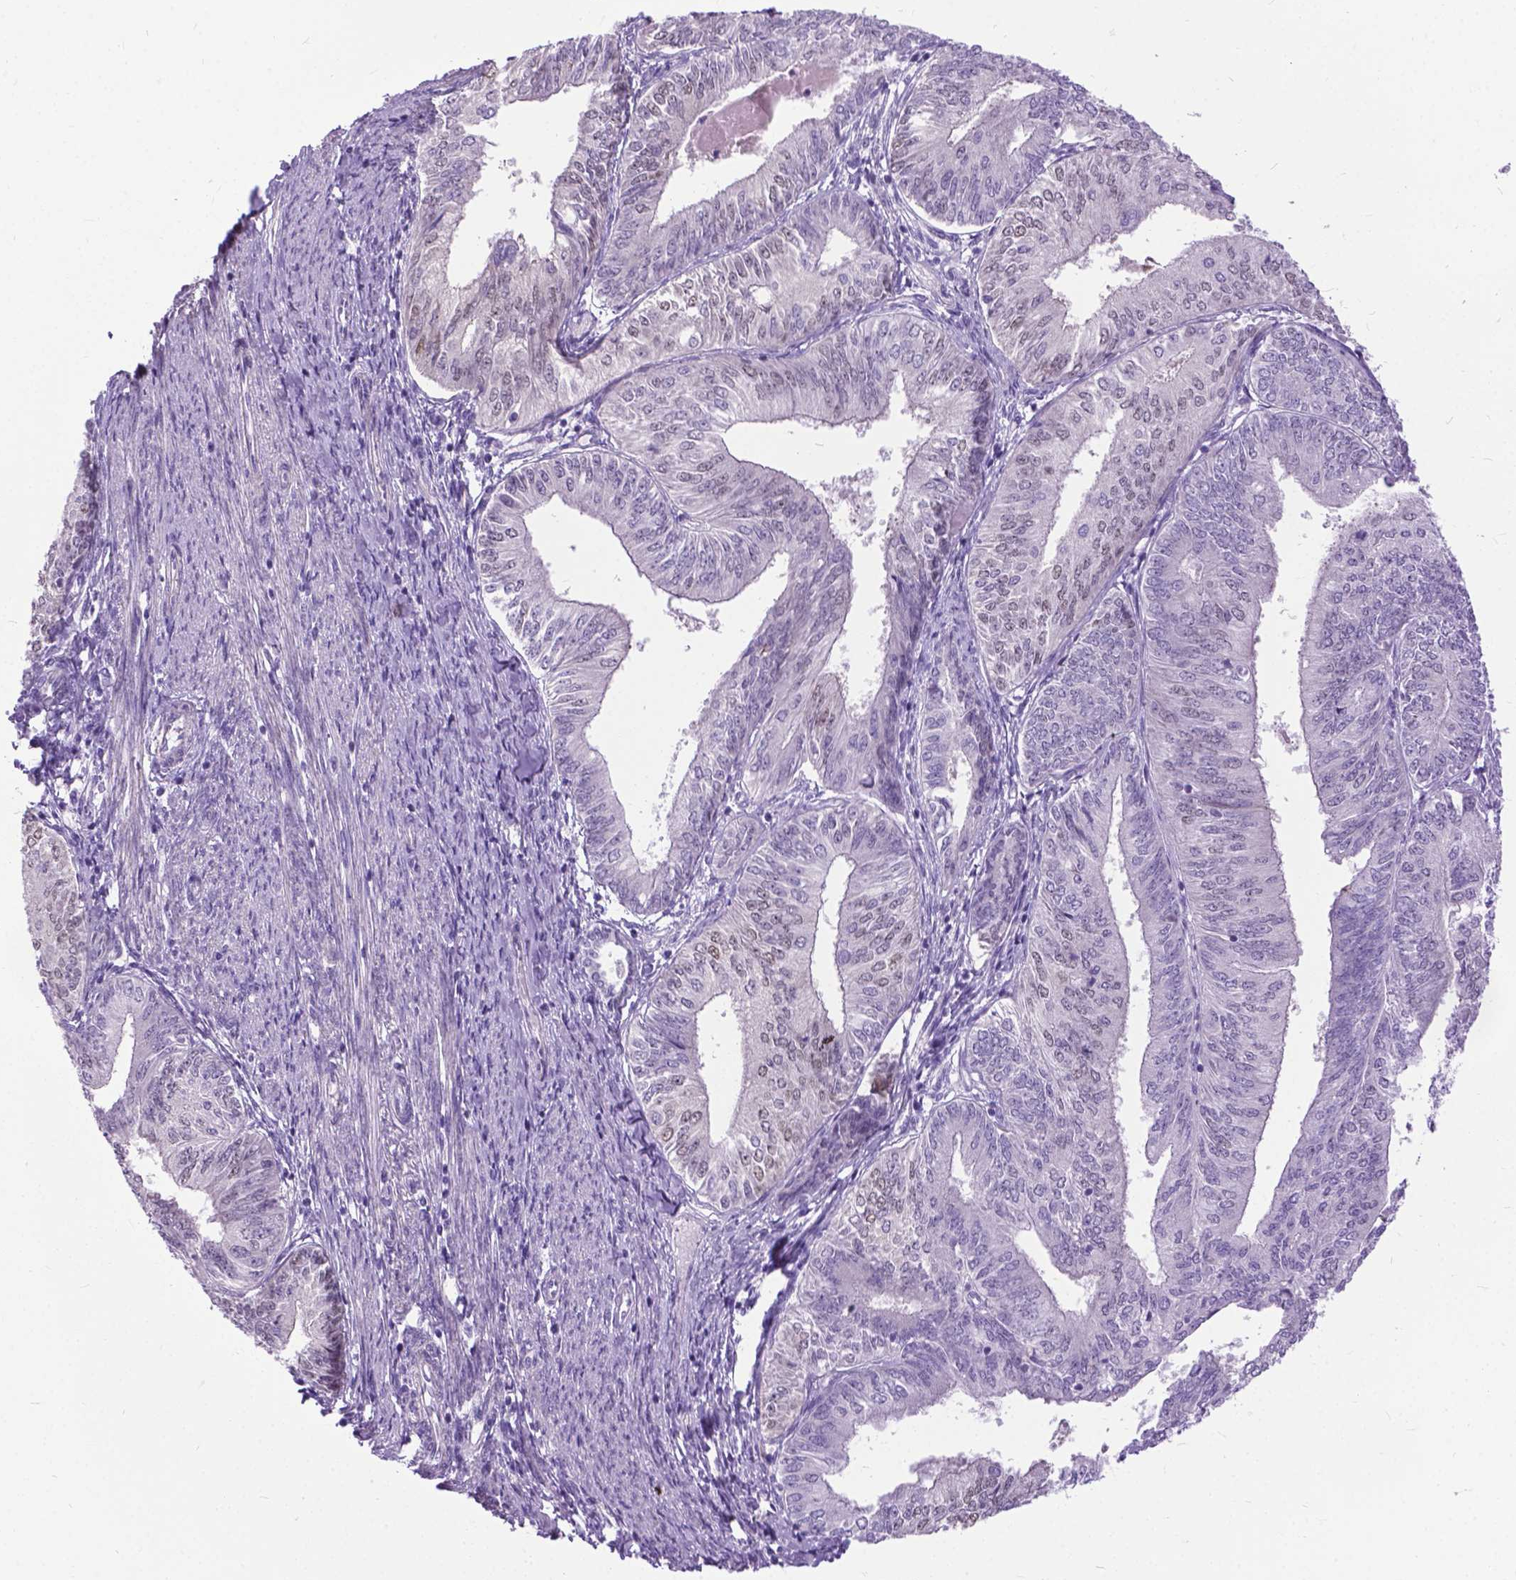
{"staining": {"intensity": "negative", "quantity": "none", "location": "none"}, "tissue": "endometrial cancer", "cell_type": "Tumor cells", "image_type": "cancer", "snomed": [{"axis": "morphology", "description": "Adenocarcinoma, NOS"}, {"axis": "topography", "description": "Endometrium"}], "caption": "The immunohistochemistry photomicrograph has no significant staining in tumor cells of endometrial cancer tissue.", "gene": "APCDD1L", "patient": {"sex": "female", "age": 58}}